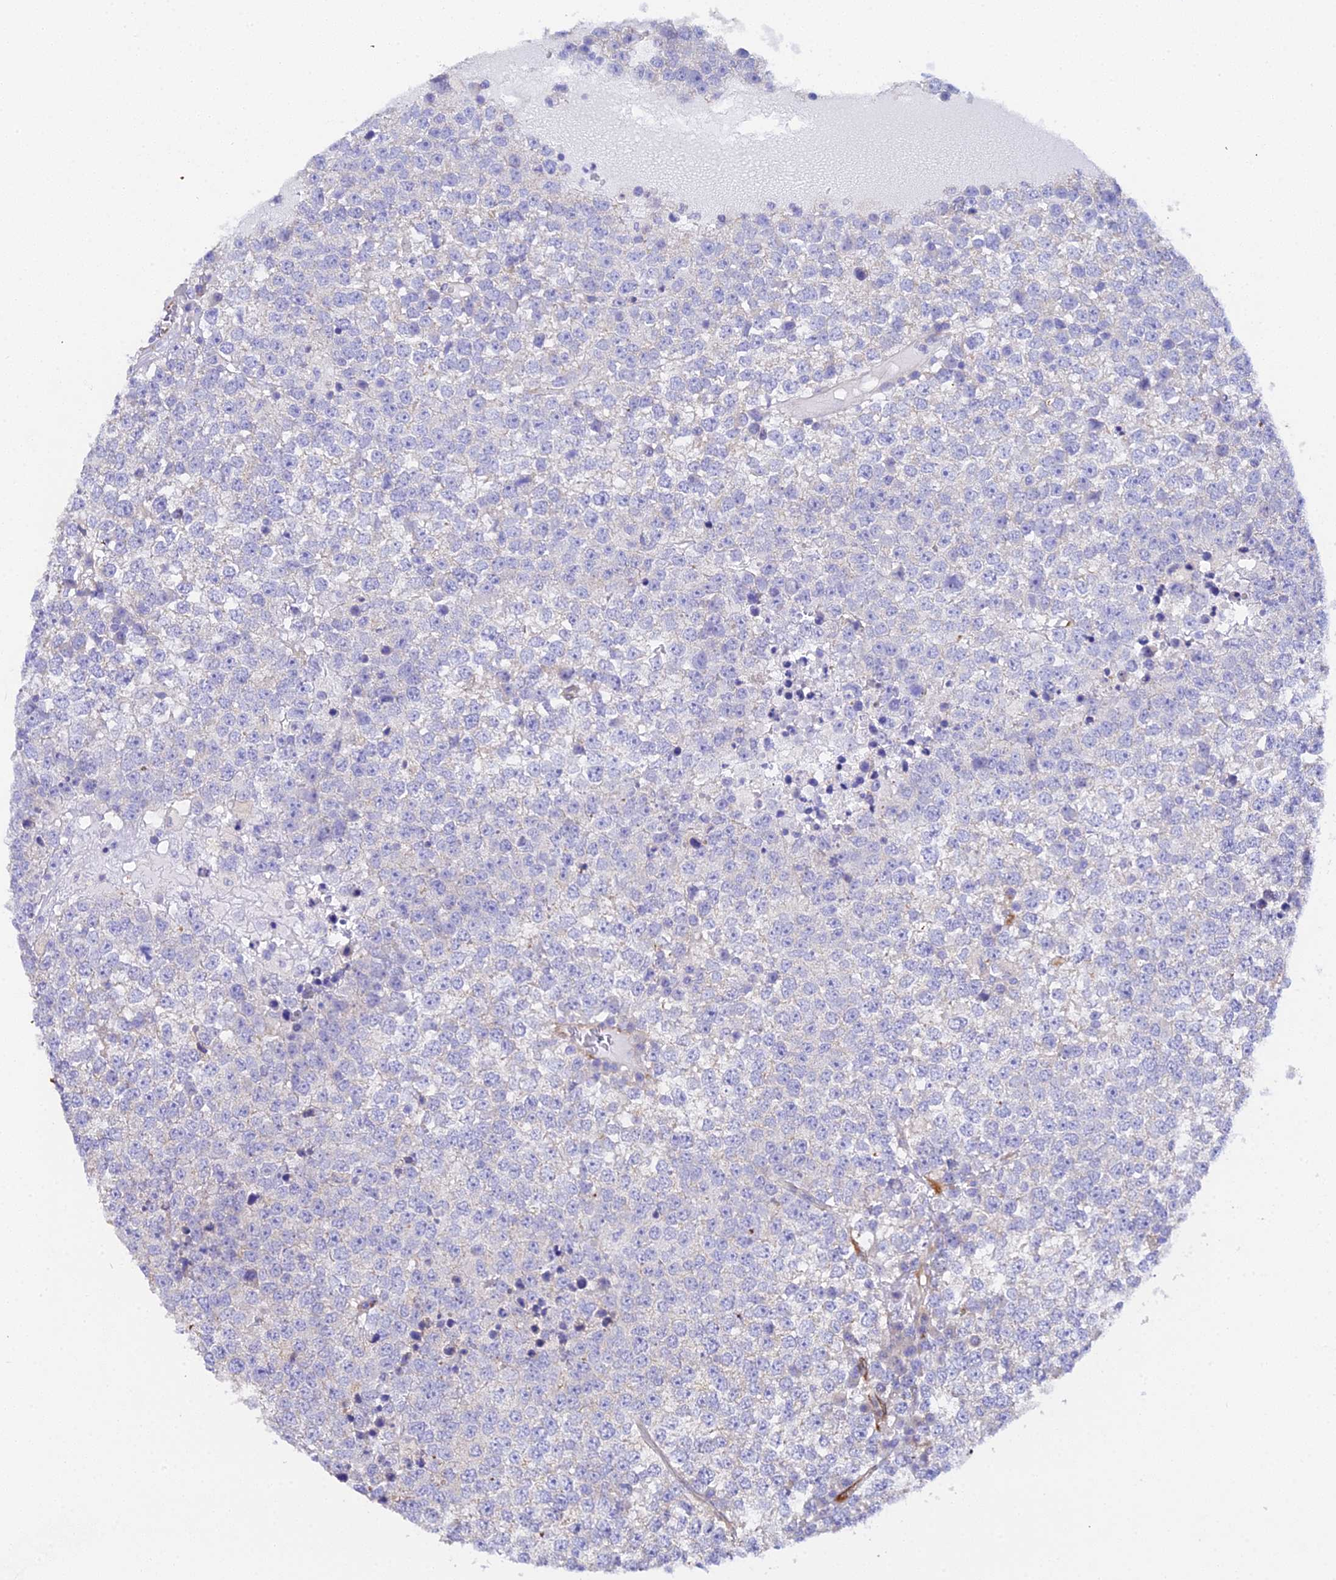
{"staining": {"intensity": "negative", "quantity": "none", "location": "none"}, "tissue": "testis cancer", "cell_type": "Tumor cells", "image_type": "cancer", "snomed": [{"axis": "morphology", "description": "Seminoma, NOS"}, {"axis": "topography", "description": "Testis"}], "caption": "Immunohistochemical staining of human testis seminoma displays no significant staining in tumor cells.", "gene": "CFAP45", "patient": {"sex": "male", "age": 65}}